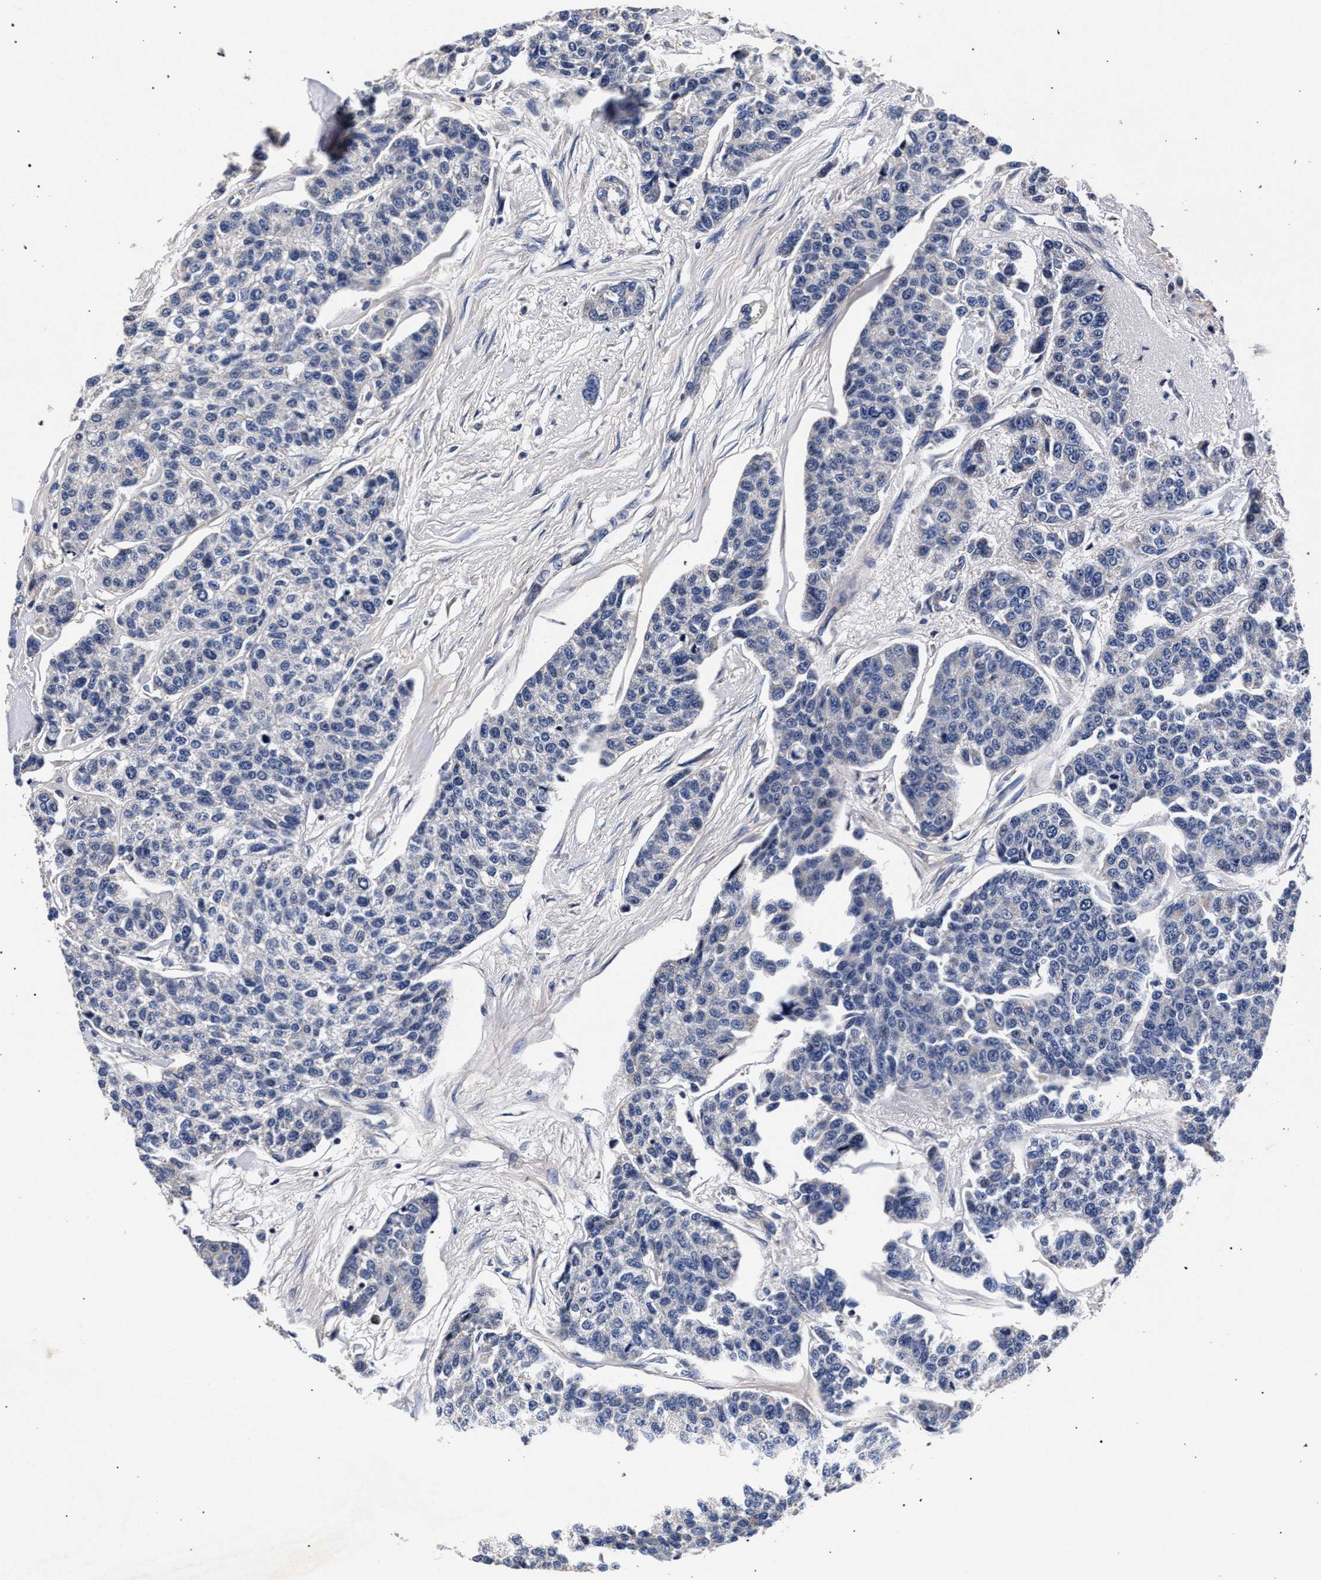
{"staining": {"intensity": "negative", "quantity": "none", "location": "none"}, "tissue": "breast cancer", "cell_type": "Tumor cells", "image_type": "cancer", "snomed": [{"axis": "morphology", "description": "Duct carcinoma"}, {"axis": "topography", "description": "Breast"}], "caption": "A high-resolution photomicrograph shows IHC staining of invasive ductal carcinoma (breast), which shows no significant positivity in tumor cells. (Stains: DAB IHC with hematoxylin counter stain, Microscopy: brightfield microscopy at high magnification).", "gene": "CFAP95", "patient": {"sex": "female", "age": 51}}